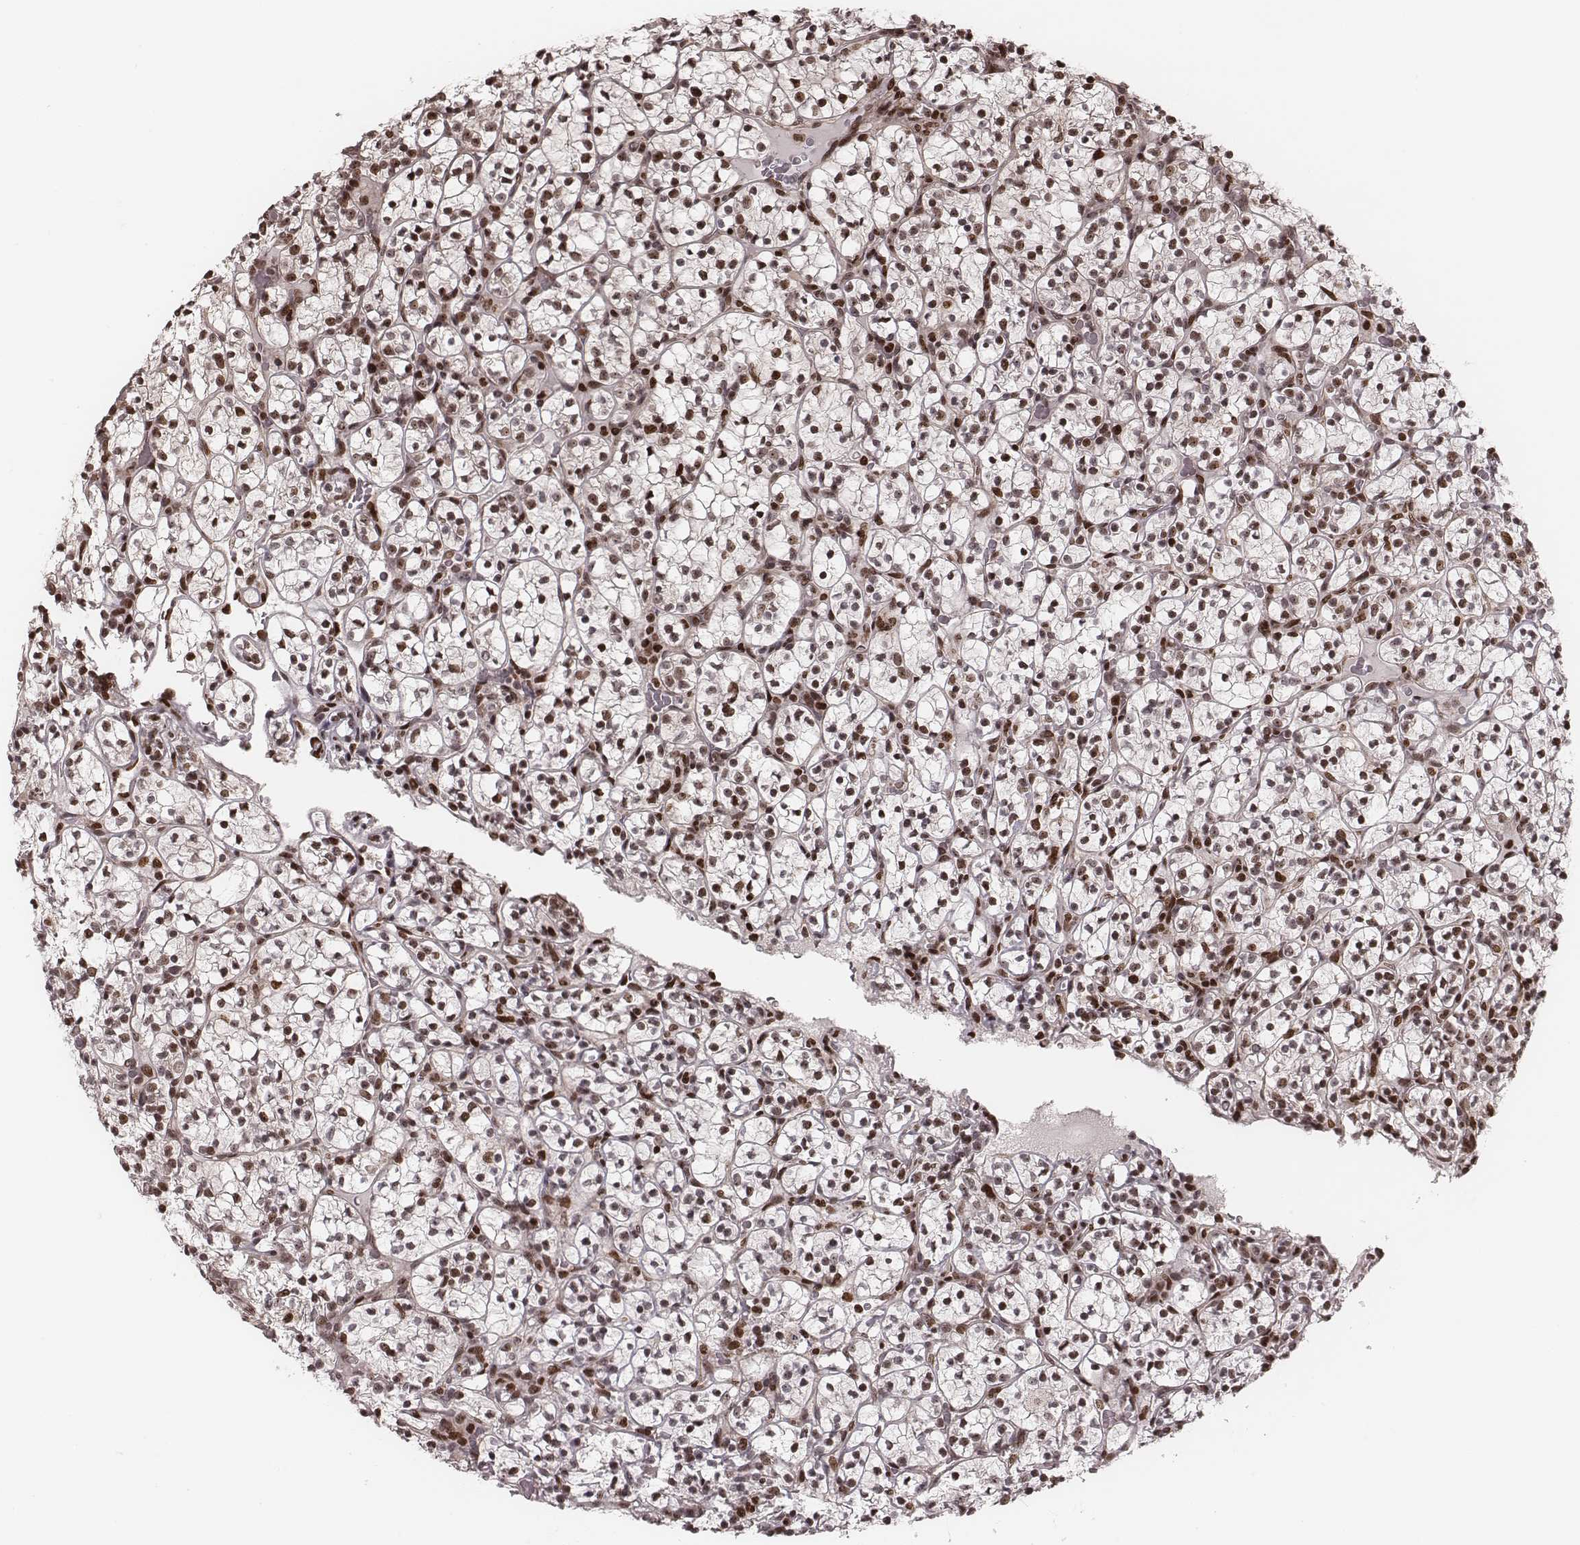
{"staining": {"intensity": "moderate", "quantity": "25%-75%", "location": "nuclear"}, "tissue": "renal cancer", "cell_type": "Tumor cells", "image_type": "cancer", "snomed": [{"axis": "morphology", "description": "Adenocarcinoma, NOS"}, {"axis": "topography", "description": "Kidney"}], "caption": "About 25%-75% of tumor cells in renal cancer (adenocarcinoma) exhibit moderate nuclear protein positivity as visualized by brown immunohistochemical staining.", "gene": "VRK3", "patient": {"sex": "female", "age": 89}}